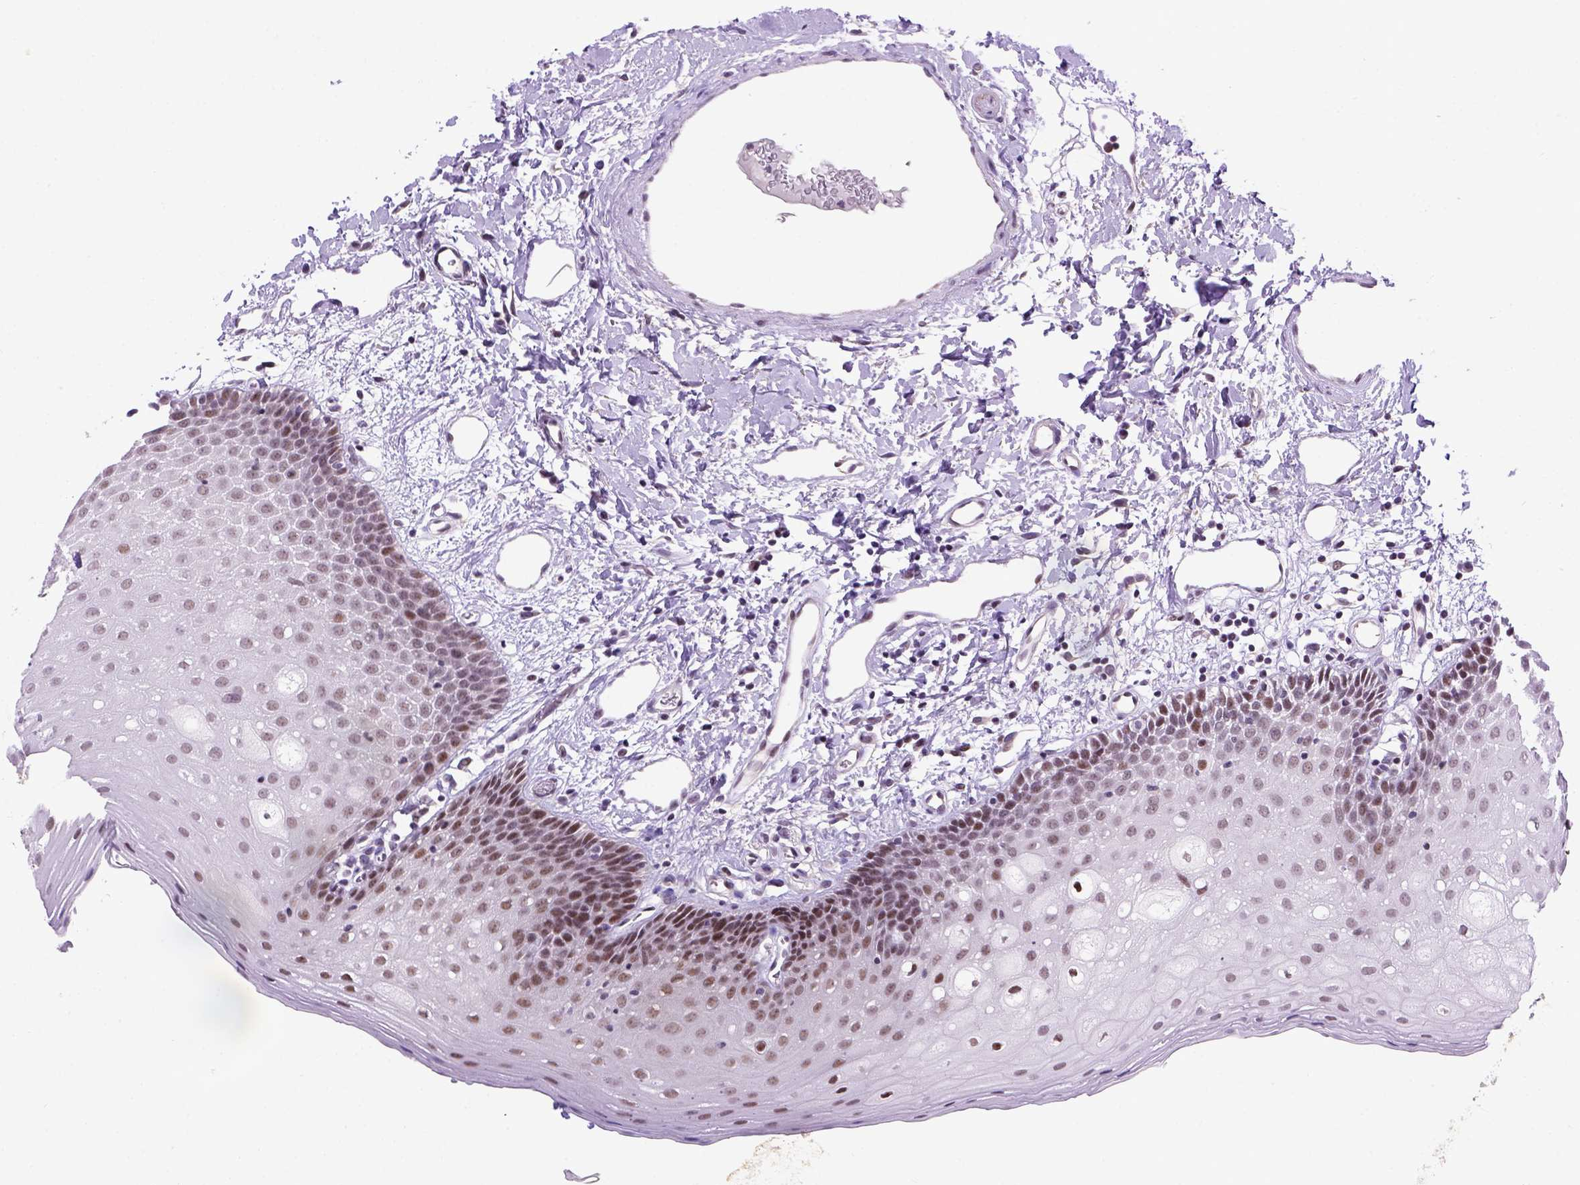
{"staining": {"intensity": "moderate", "quantity": "<25%", "location": "nuclear"}, "tissue": "oral mucosa", "cell_type": "Squamous epithelial cells", "image_type": "normal", "snomed": [{"axis": "morphology", "description": "Normal tissue, NOS"}, {"axis": "topography", "description": "Oral tissue"}], "caption": "A high-resolution photomicrograph shows IHC staining of benign oral mucosa, which exhibits moderate nuclear expression in about <25% of squamous epithelial cells.", "gene": "TBPL1", "patient": {"sex": "female", "age": 43}}